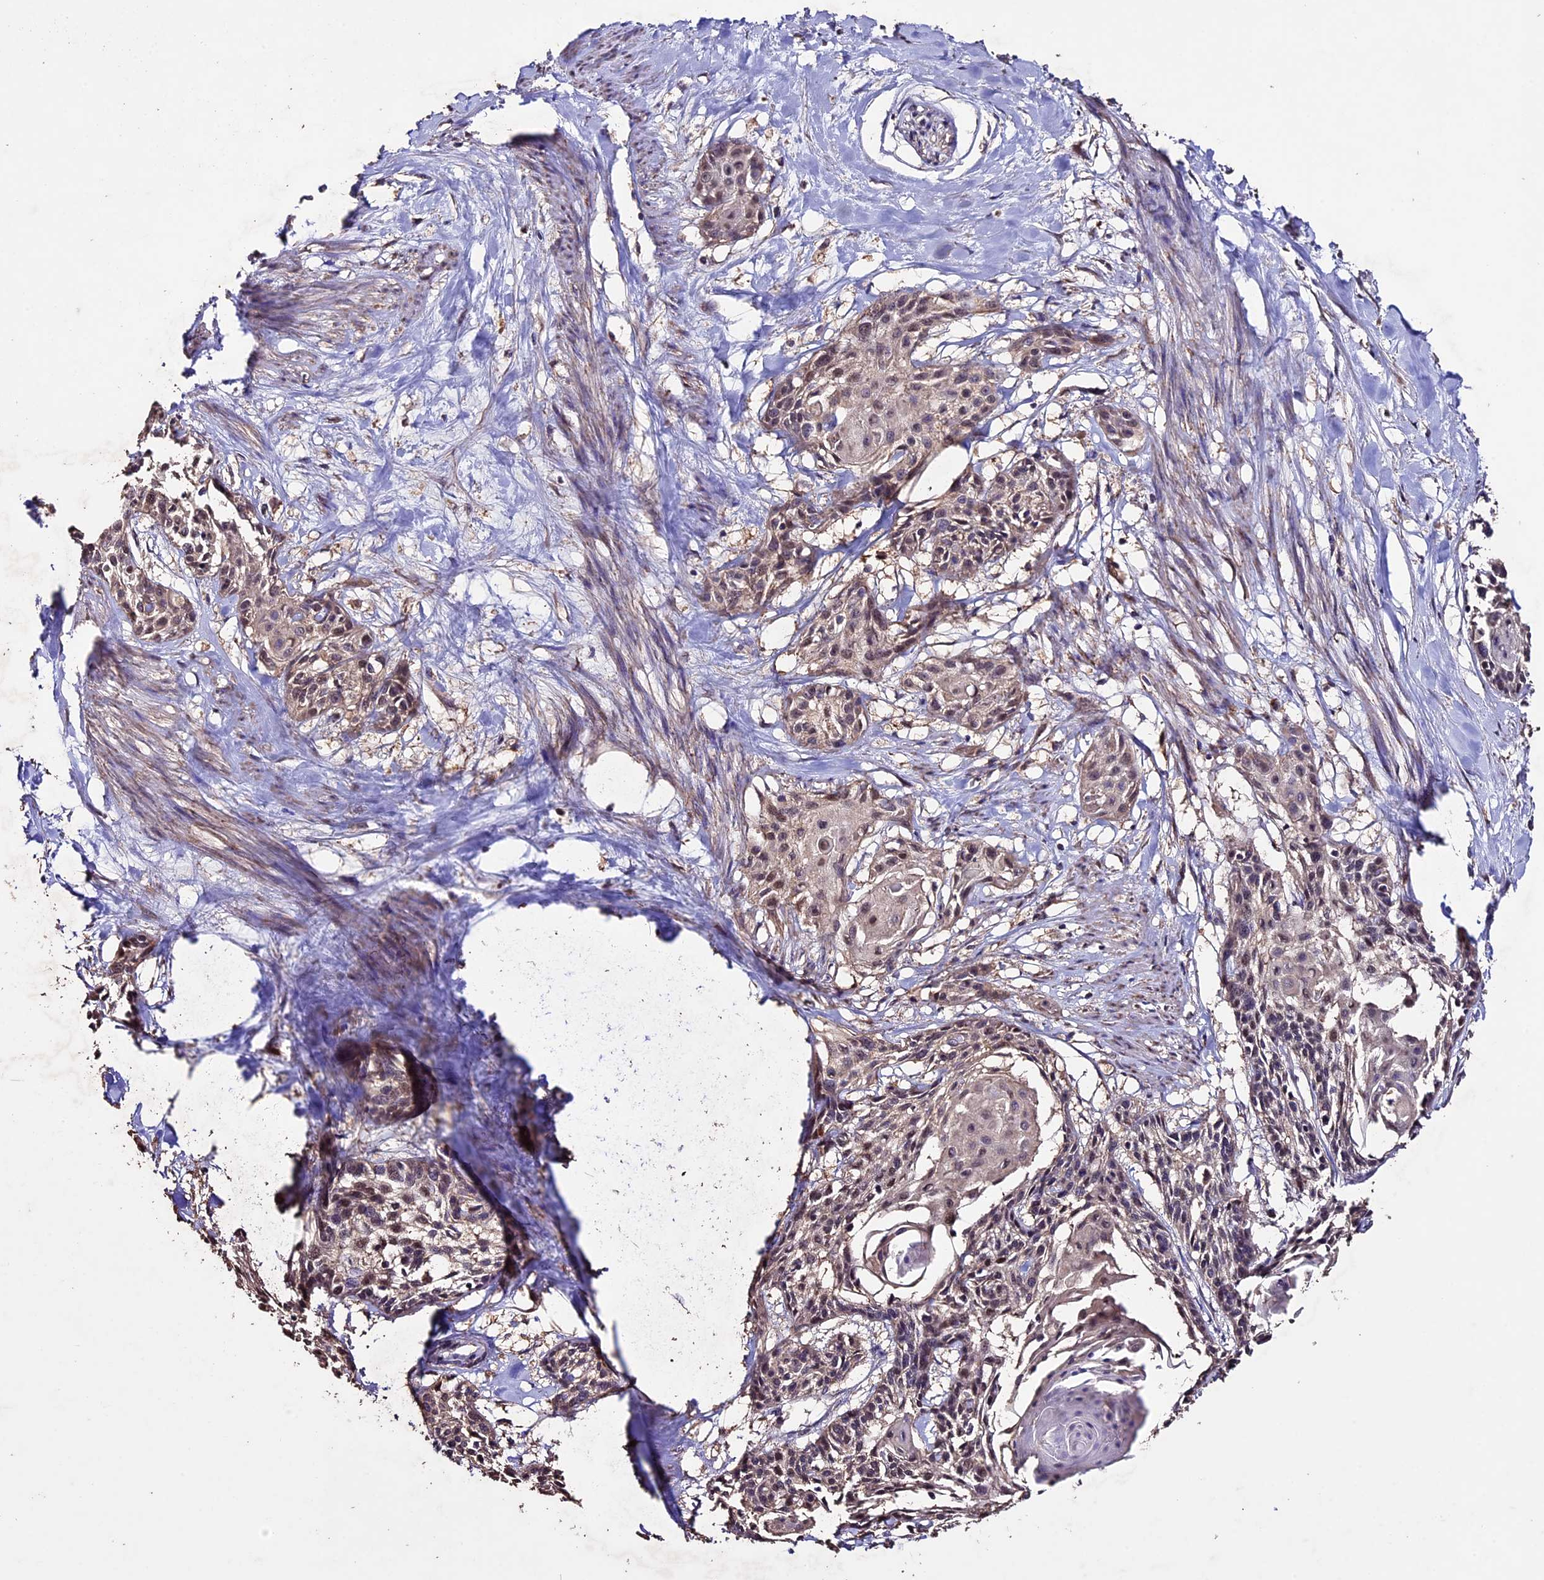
{"staining": {"intensity": "weak", "quantity": "25%-75%", "location": "nuclear"}, "tissue": "cervical cancer", "cell_type": "Tumor cells", "image_type": "cancer", "snomed": [{"axis": "morphology", "description": "Squamous cell carcinoma, NOS"}, {"axis": "topography", "description": "Cervix"}], "caption": "This image exhibits immunohistochemistry staining of human cervical squamous cell carcinoma, with low weak nuclear staining in about 25%-75% of tumor cells.", "gene": "DIS3L", "patient": {"sex": "female", "age": 57}}